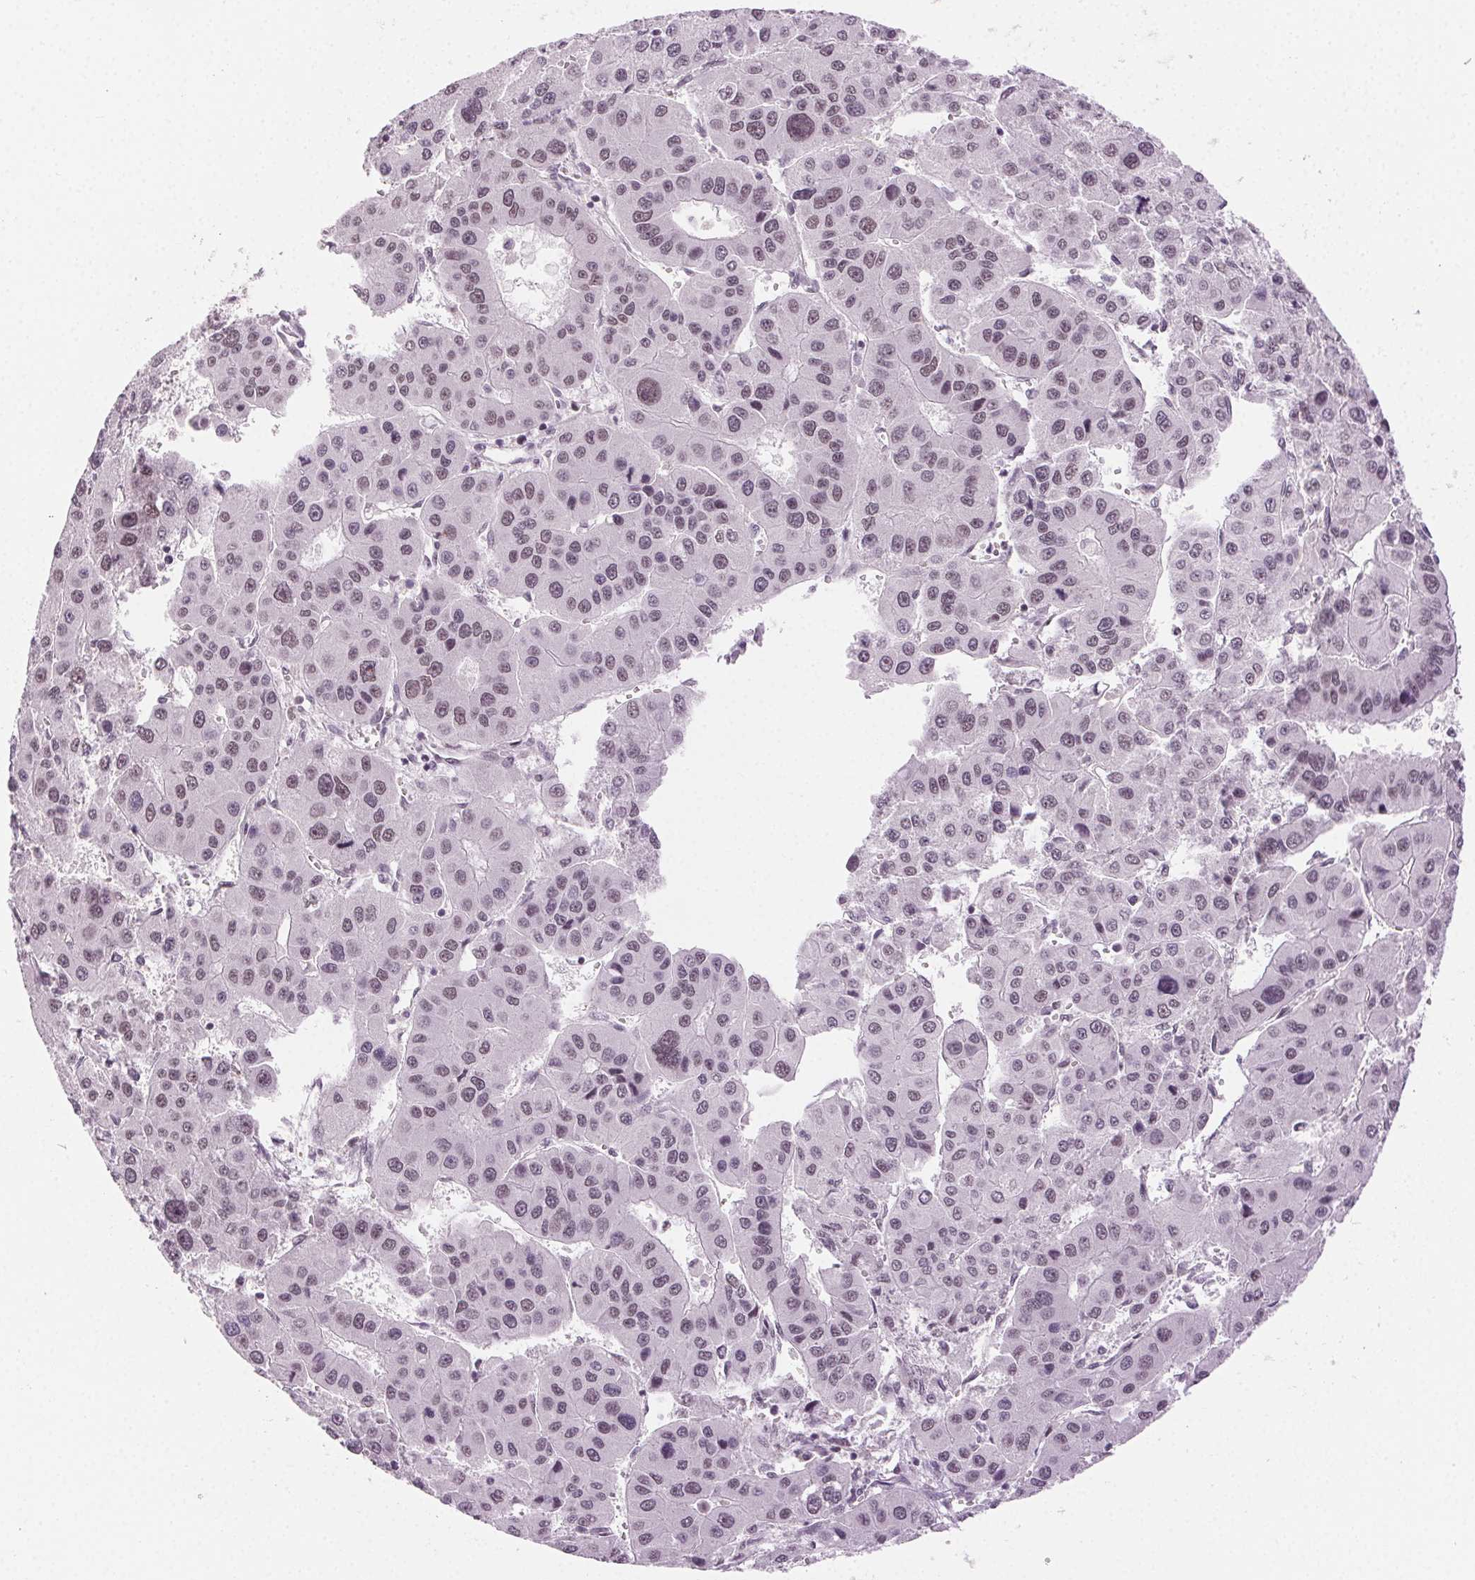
{"staining": {"intensity": "weak", "quantity": ">75%", "location": "nuclear"}, "tissue": "liver cancer", "cell_type": "Tumor cells", "image_type": "cancer", "snomed": [{"axis": "morphology", "description": "Carcinoma, Hepatocellular, NOS"}, {"axis": "topography", "description": "Liver"}], "caption": "Tumor cells demonstrate low levels of weak nuclear staining in approximately >75% of cells in human liver cancer (hepatocellular carcinoma). The staining is performed using DAB brown chromogen to label protein expression. The nuclei are counter-stained blue using hematoxylin.", "gene": "AIF1L", "patient": {"sex": "male", "age": 73}}